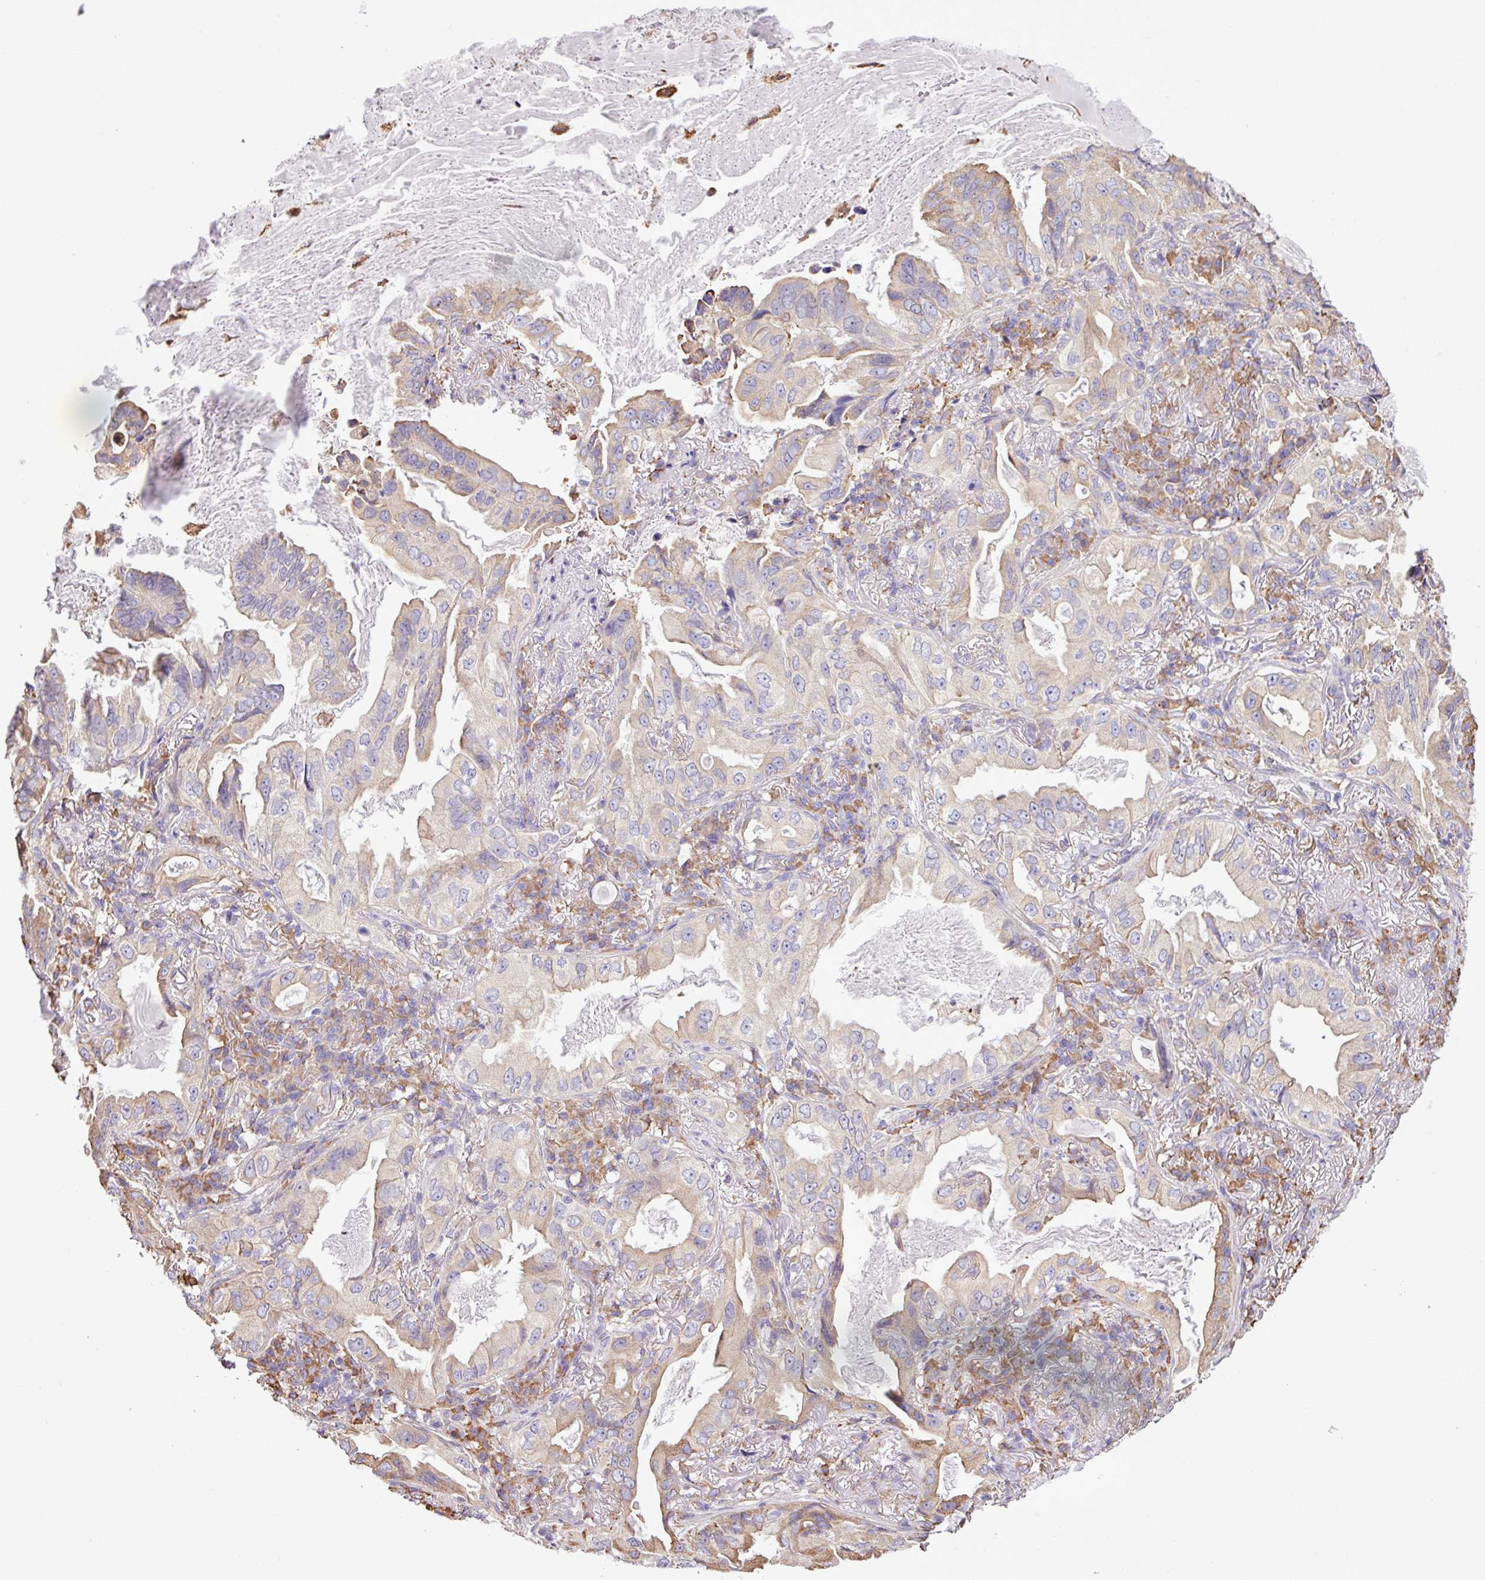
{"staining": {"intensity": "weak", "quantity": "<25%", "location": "cytoplasmic/membranous"}, "tissue": "lung cancer", "cell_type": "Tumor cells", "image_type": "cancer", "snomed": [{"axis": "morphology", "description": "Adenocarcinoma, NOS"}, {"axis": "topography", "description": "Lung"}], "caption": "Tumor cells show no significant protein positivity in lung cancer (adenocarcinoma).", "gene": "ZSCAN5A", "patient": {"sex": "female", "age": 69}}